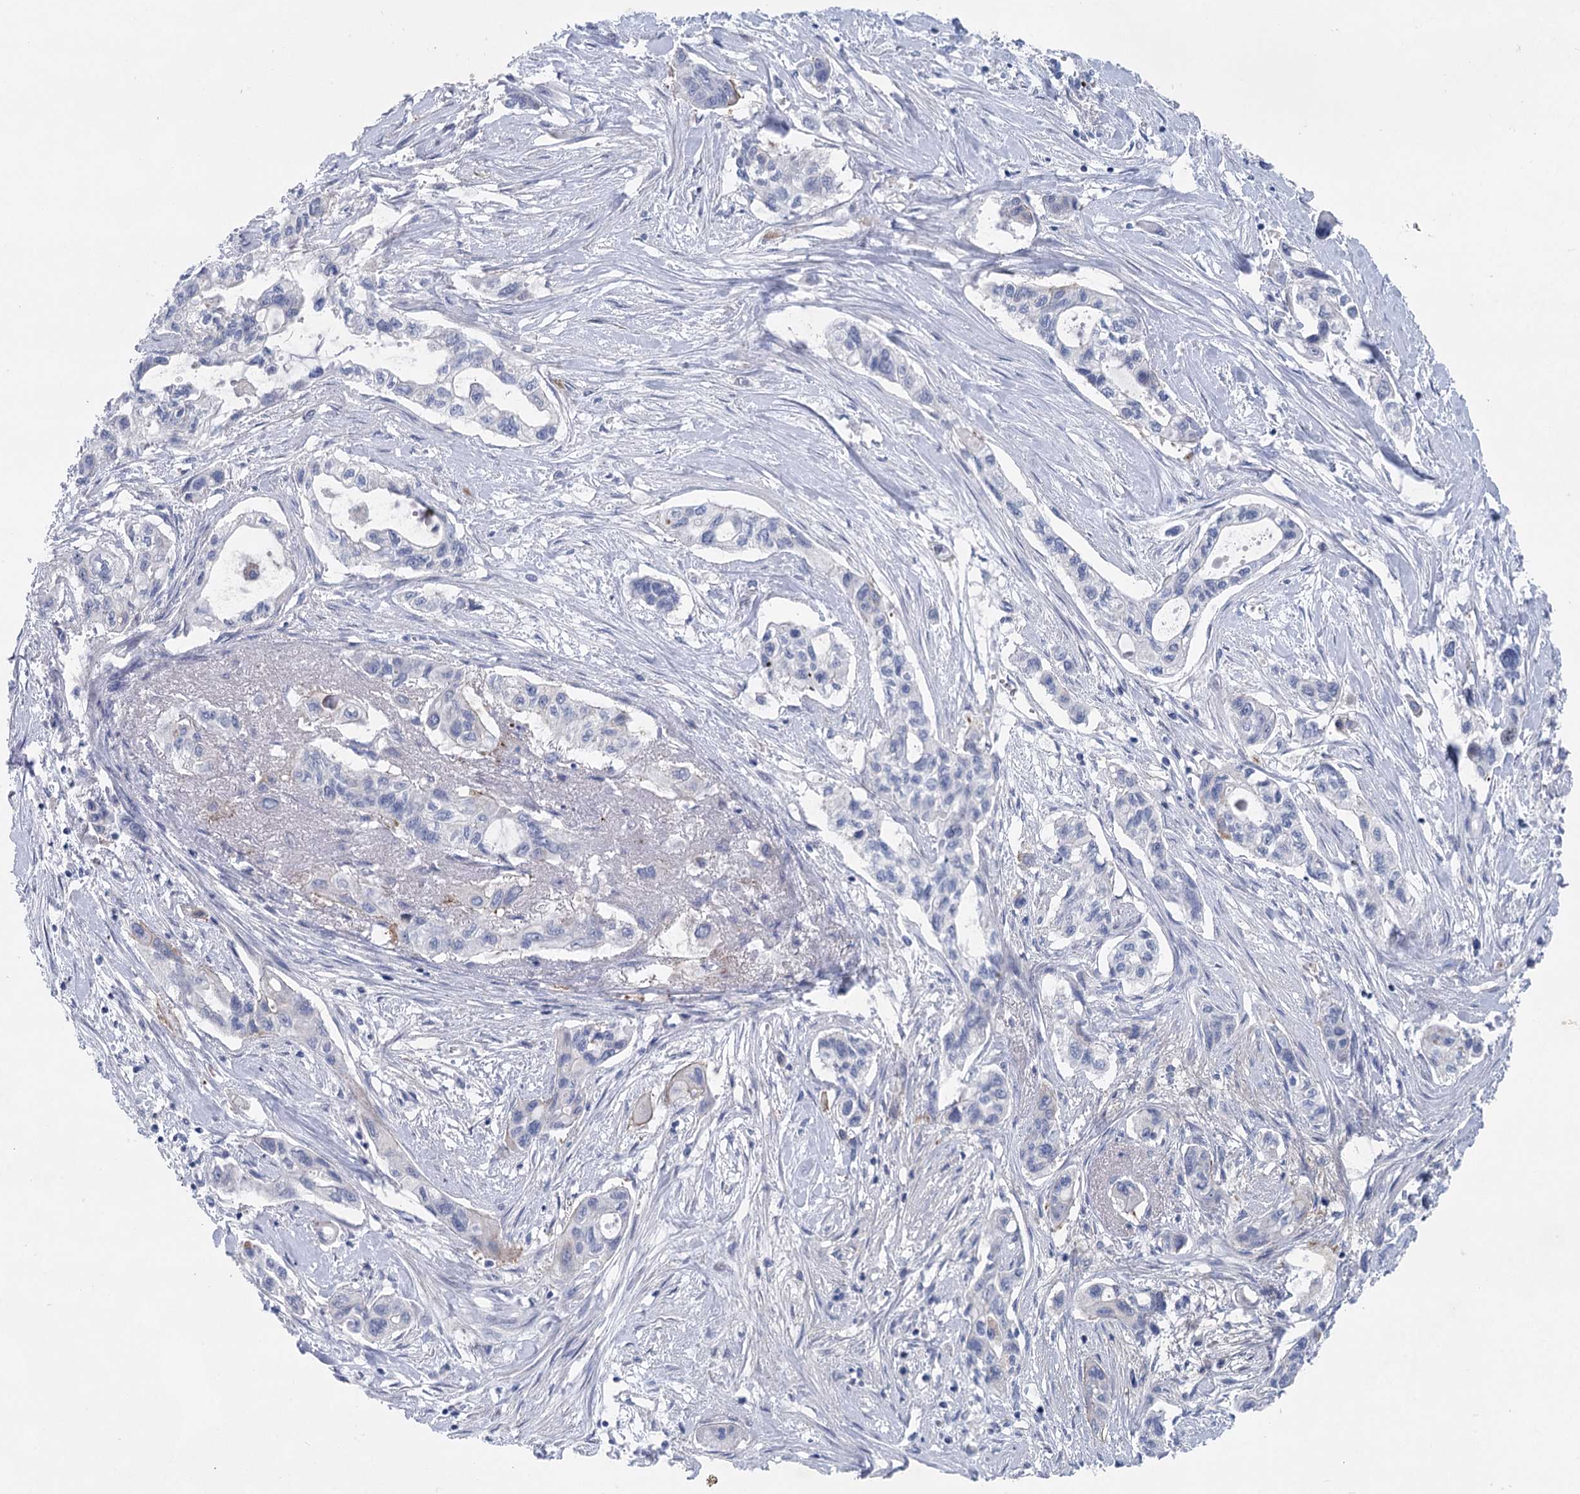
{"staining": {"intensity": "negative", "quantity": "none", "location": "none"}, "tissue": "pancreatic cancer", "cell_type": "Tumor cells", "image_type": "cancer", "snomed": [{"axis": "morphology", "description": "Adenocarcinoma, NOS"}, {"axis": "topography", "description": "Pancreas"}], "caption": "The micrograph reveals no significant positivity in tumor cells of pancreatic cancer.", "gene": "WDR74", "patient": {"sex": "male", "age": 75}}